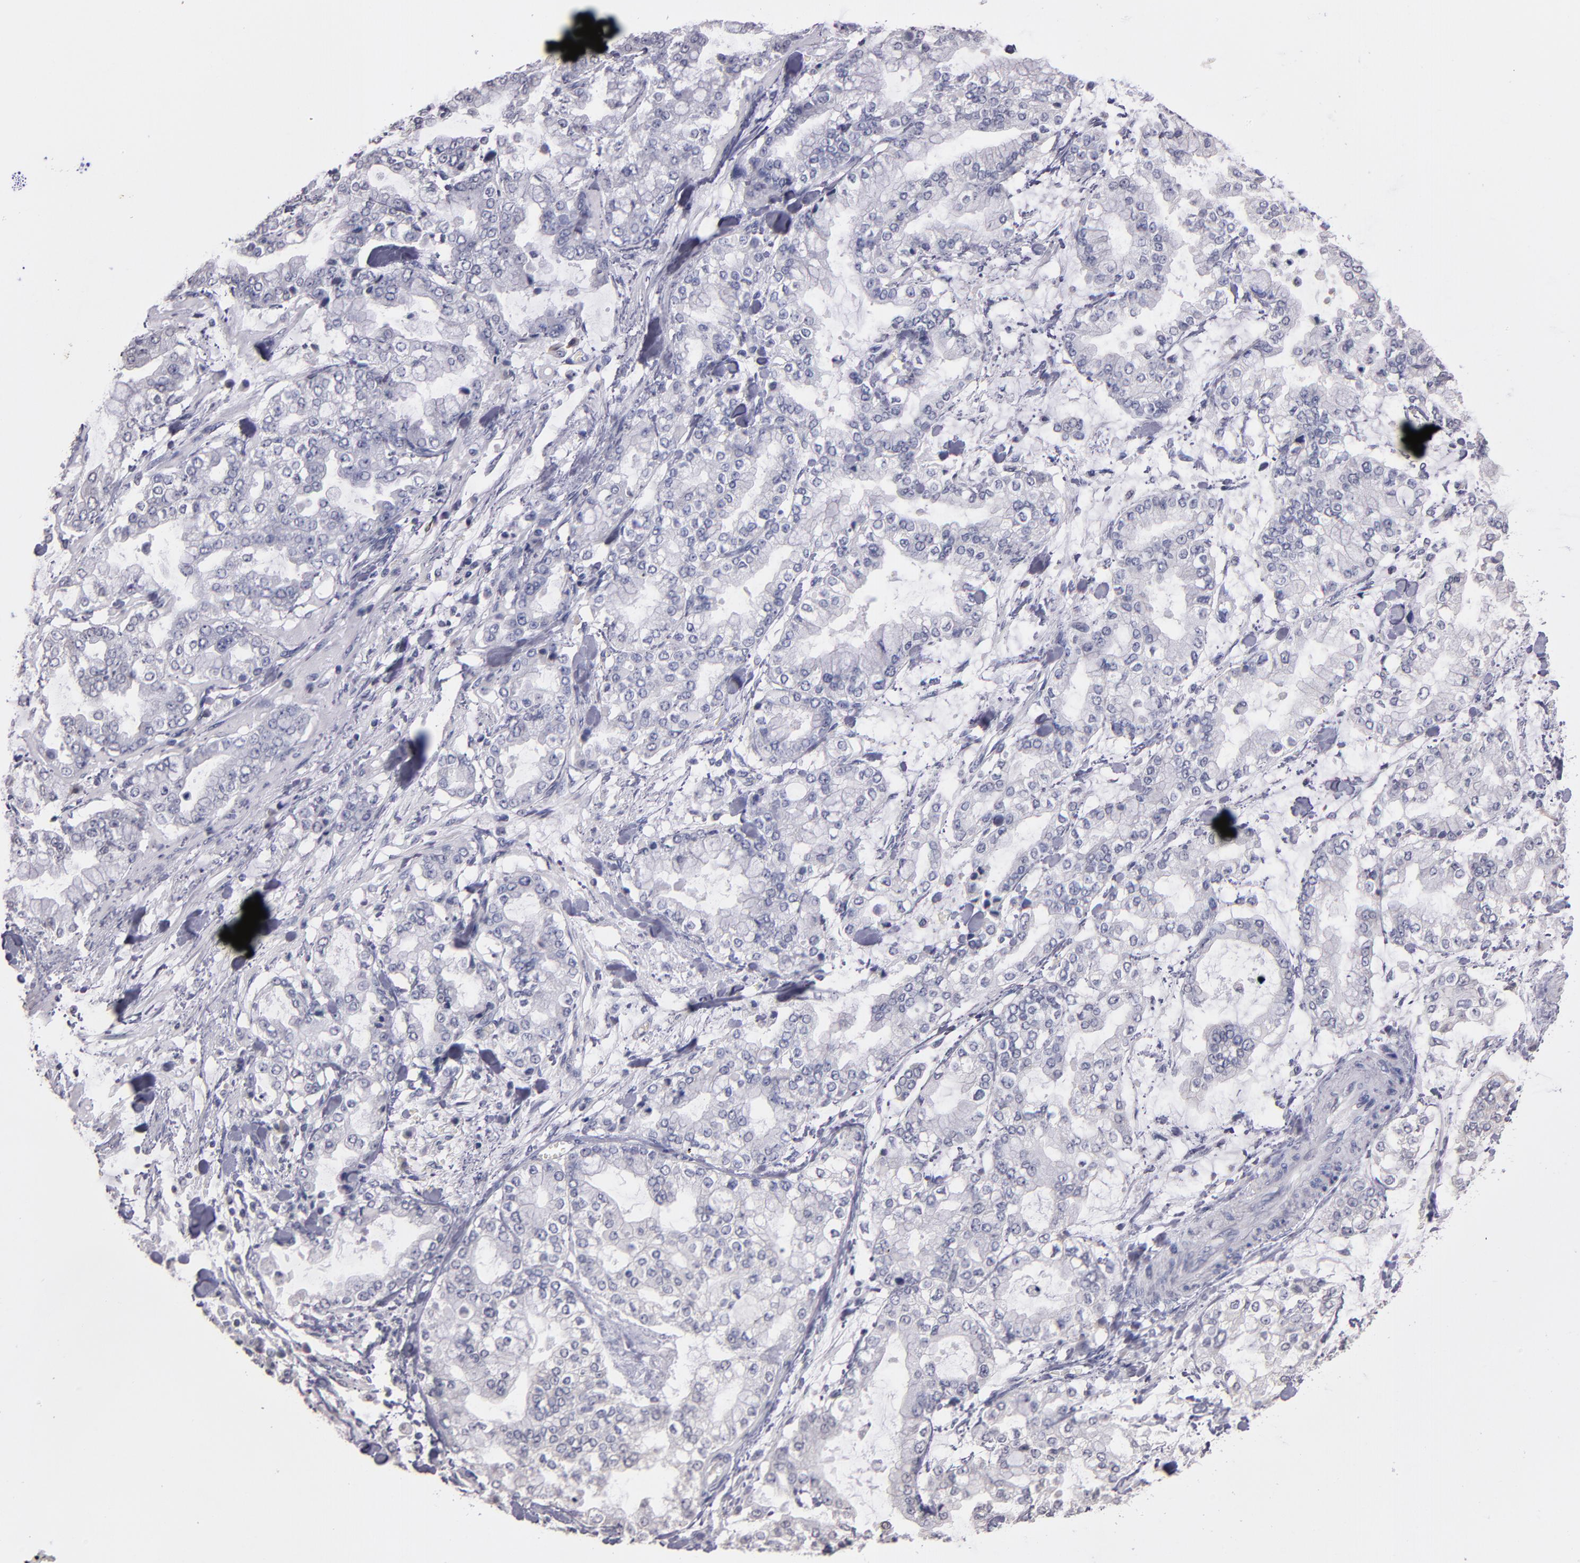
{"staining": {"intensity": "negative", "quantity": "none", "location": "none"}, "tissue": "stomach cancer", "cell_type": "Tumor cells", "image_type": "cancer", "snomed": [{"axis": "morphology", "description": "Normal tissue, NOS"}, {"axis": "morphology", "description": "Adenocarcinoma, NOS"}, {"axis": "topography", "description": "Stomach, upper"}, {"axis": "topography", "description": "Stomach"}], "caption": "Immunohistochemical staining of stomach cancer shows no significant positivity in tumor cells.", "gene": "SOX10", "patient": {"sex": "male", "age": 76}}